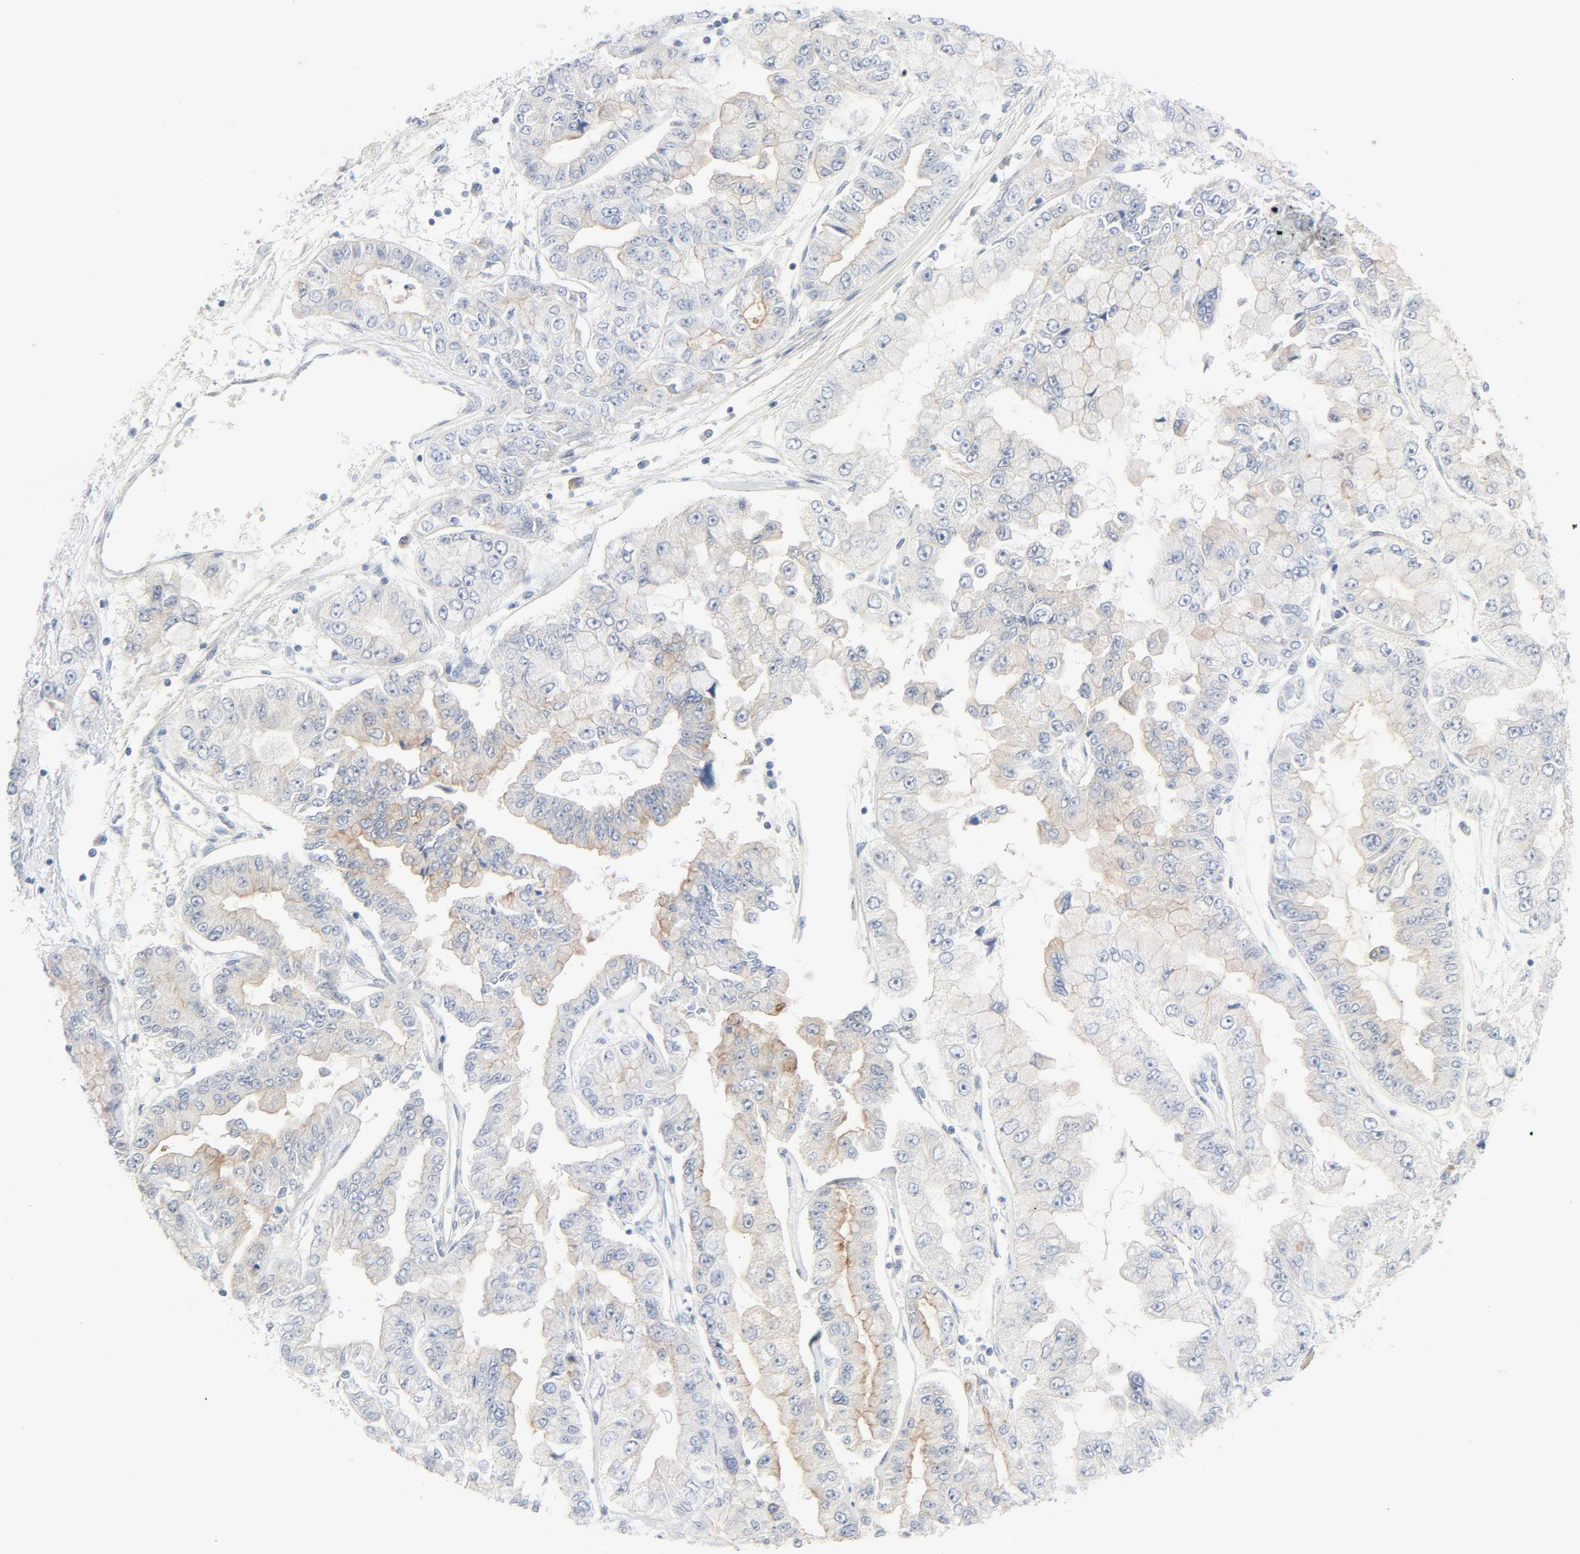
{"staining": {"intensity": "weak", "quantity": ">75%", "location": "cytoplasmic/membranous"}, "tissue": "liver cancer", "cell_type": "Tumor cells", "image_type": "cancer", "snomed": [{"axis": "morphology", "description": "Cholangiocarcinoma"}, {"axis": "topography", "description": "Liver"}], "caption": "An image of human cholangiocarcinoma (liver) stained for a protein reveals weak cytoplasmic/membranous brown staining in tumor cells. (brown staining indicates protein expression, while blue staining denotes nuclei).", "gene": "TSG101", "patient": {"sex": "female", "age": 79}}